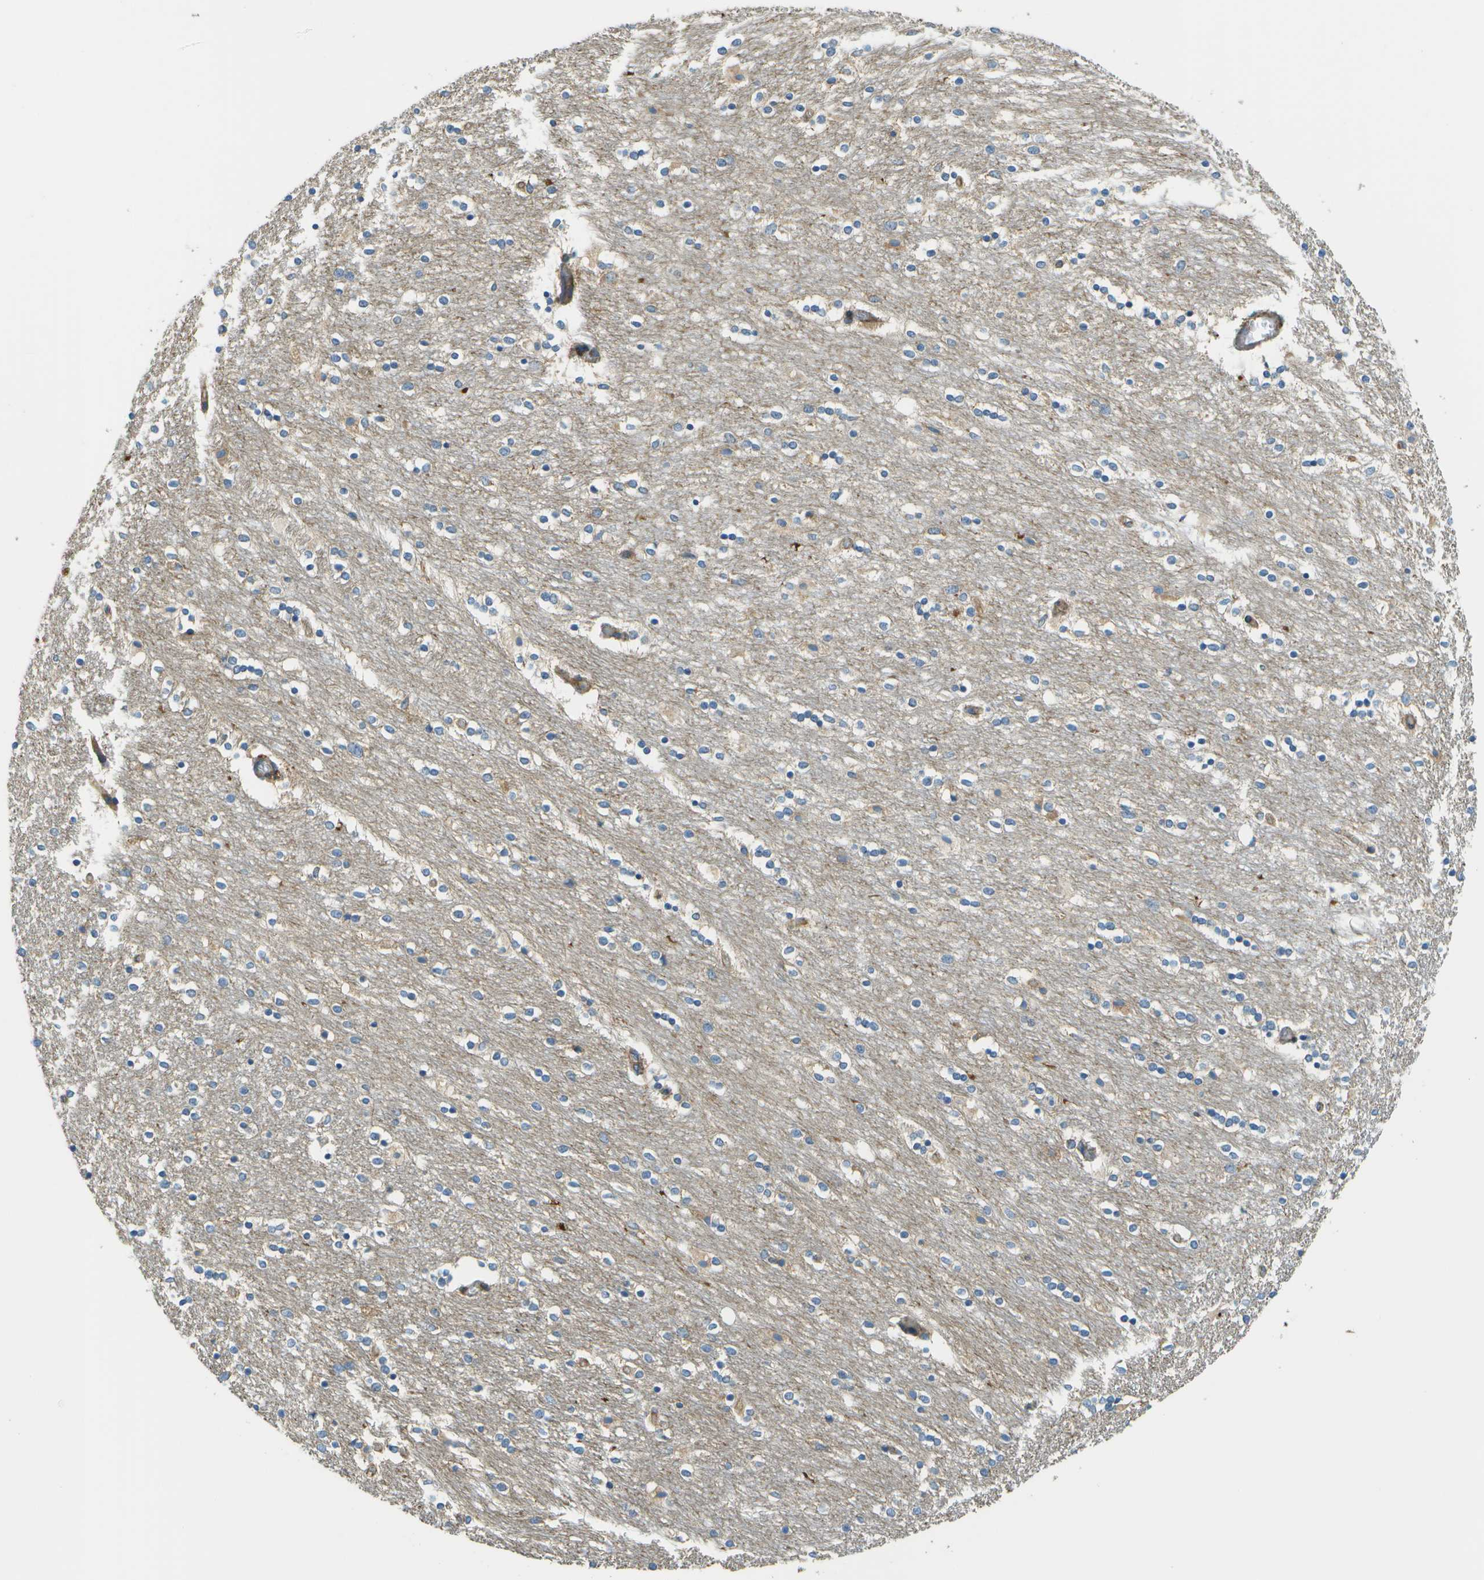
{"staining": {"intensity": "moderate", "quantity": "<25%", "location": "cytoplasmic/membranous"}, "tissue": "caudate", "cell_type": "Glial cells", "image_type": "normal", "snomed": [{"axis": "morphology", "description": "Normal tissue, NOS"}, {"axis": "topography", "description": "Lateral ventricle wall"}], "caption": "Moderate cytoplasmic/membranous staining for a protein is appreciated in approximately <25% of glial cells of benign caudate using IHC.", "gene": "CLTC", "patient": {"sex": "female", "age": 54}}